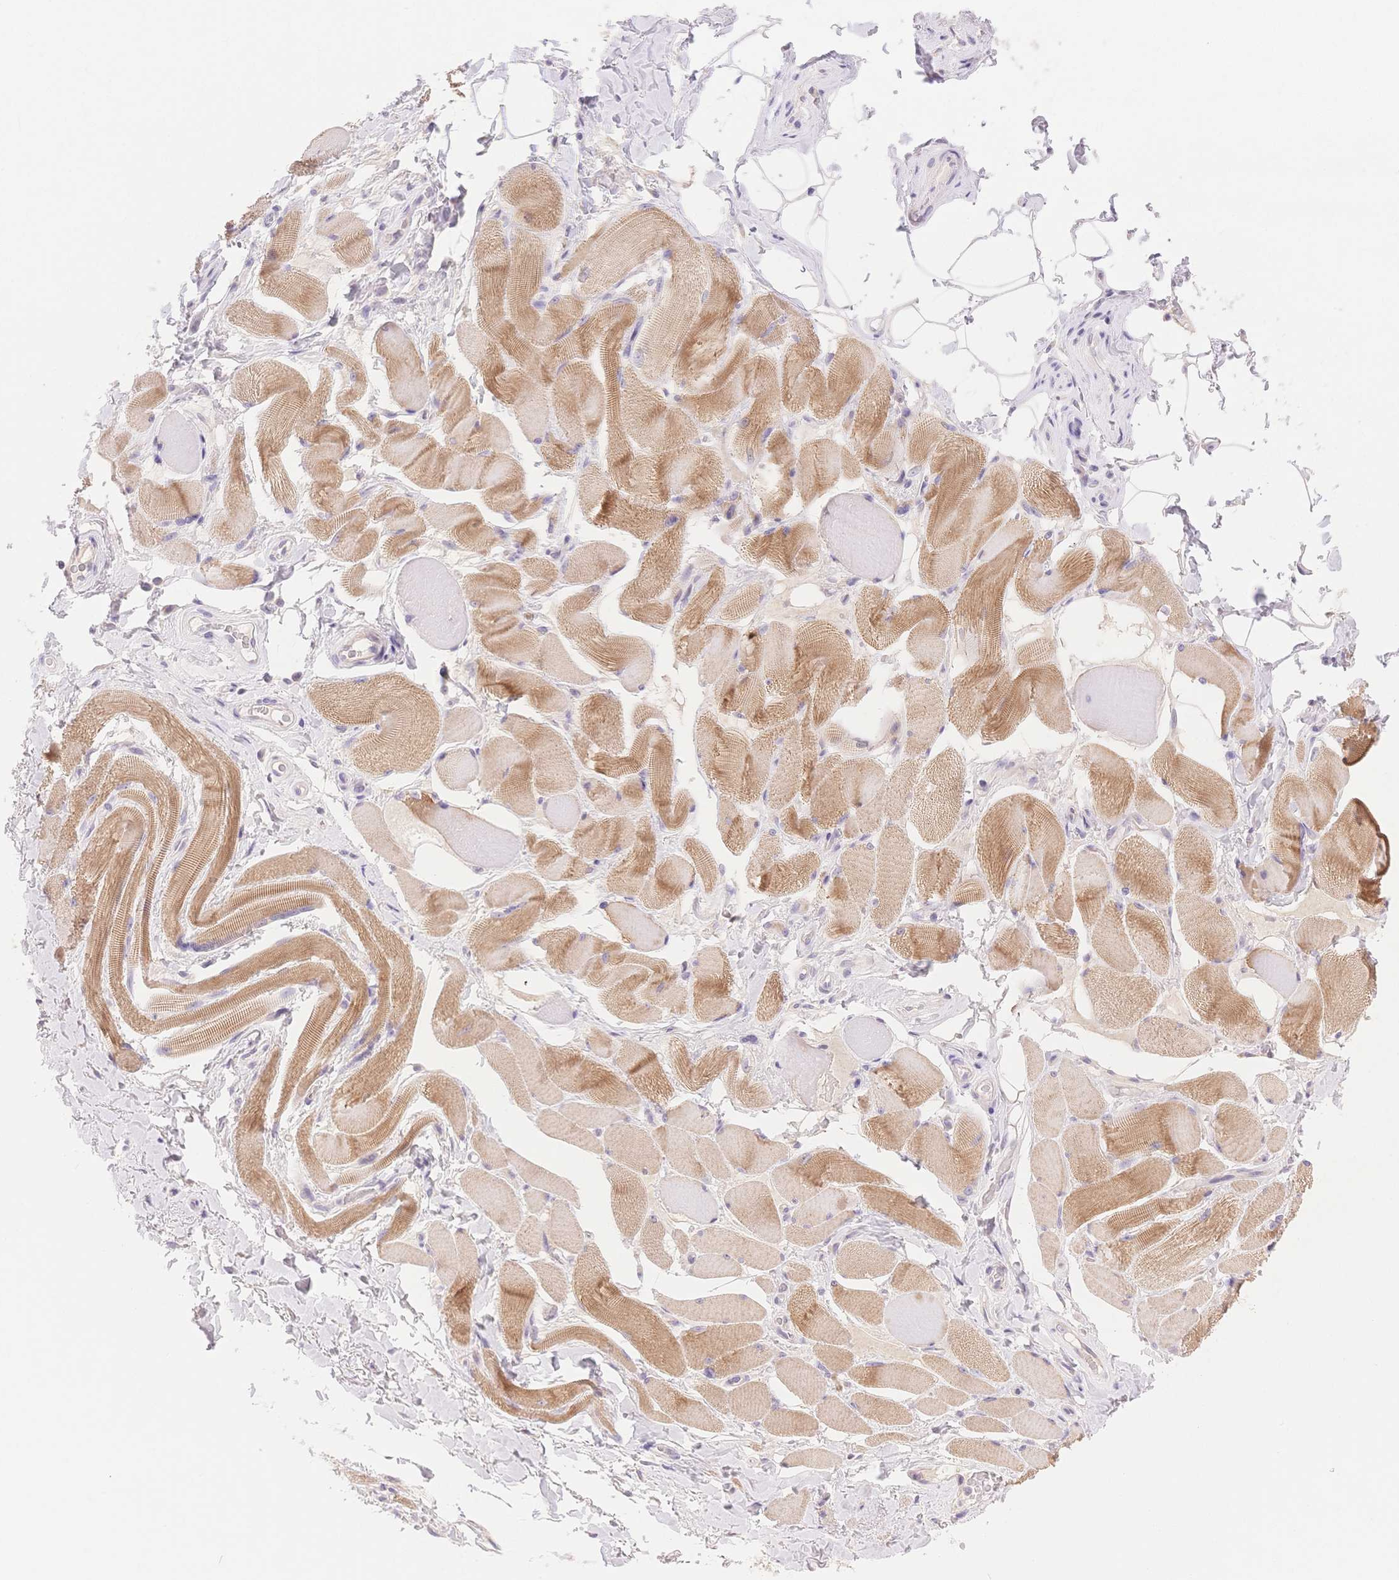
{"staining": {"intensity": "moderate", "quantity": ">75%", "location": "cytoplasmic/membranous"}, "tissue": "skeletal muscle", "cell_type": "Myocytes", "image_type": "normal", "snomed": [{"axis": "morphology", "description": "Normal tissue, NOS"}, {"axis": "topography", "description": "Skeletal muscle"}, {"axis": "topography", "description": "Anal"}, {"axis": "topography", "description": "Peripheral nerve tissue"}], "caption": "Immunohistochemical staining of unremarkable human skeletal muscle shows moderate cytoplasmic/membranous protein expression in approximately >75% of myocytes. The staining is performed using DAB brown chromogen to label protein expression. The nuclei are counter-stained blue using hematoxylin.", "gene": "MYOM1", "patient": {"sex": "male", "age": 53}}